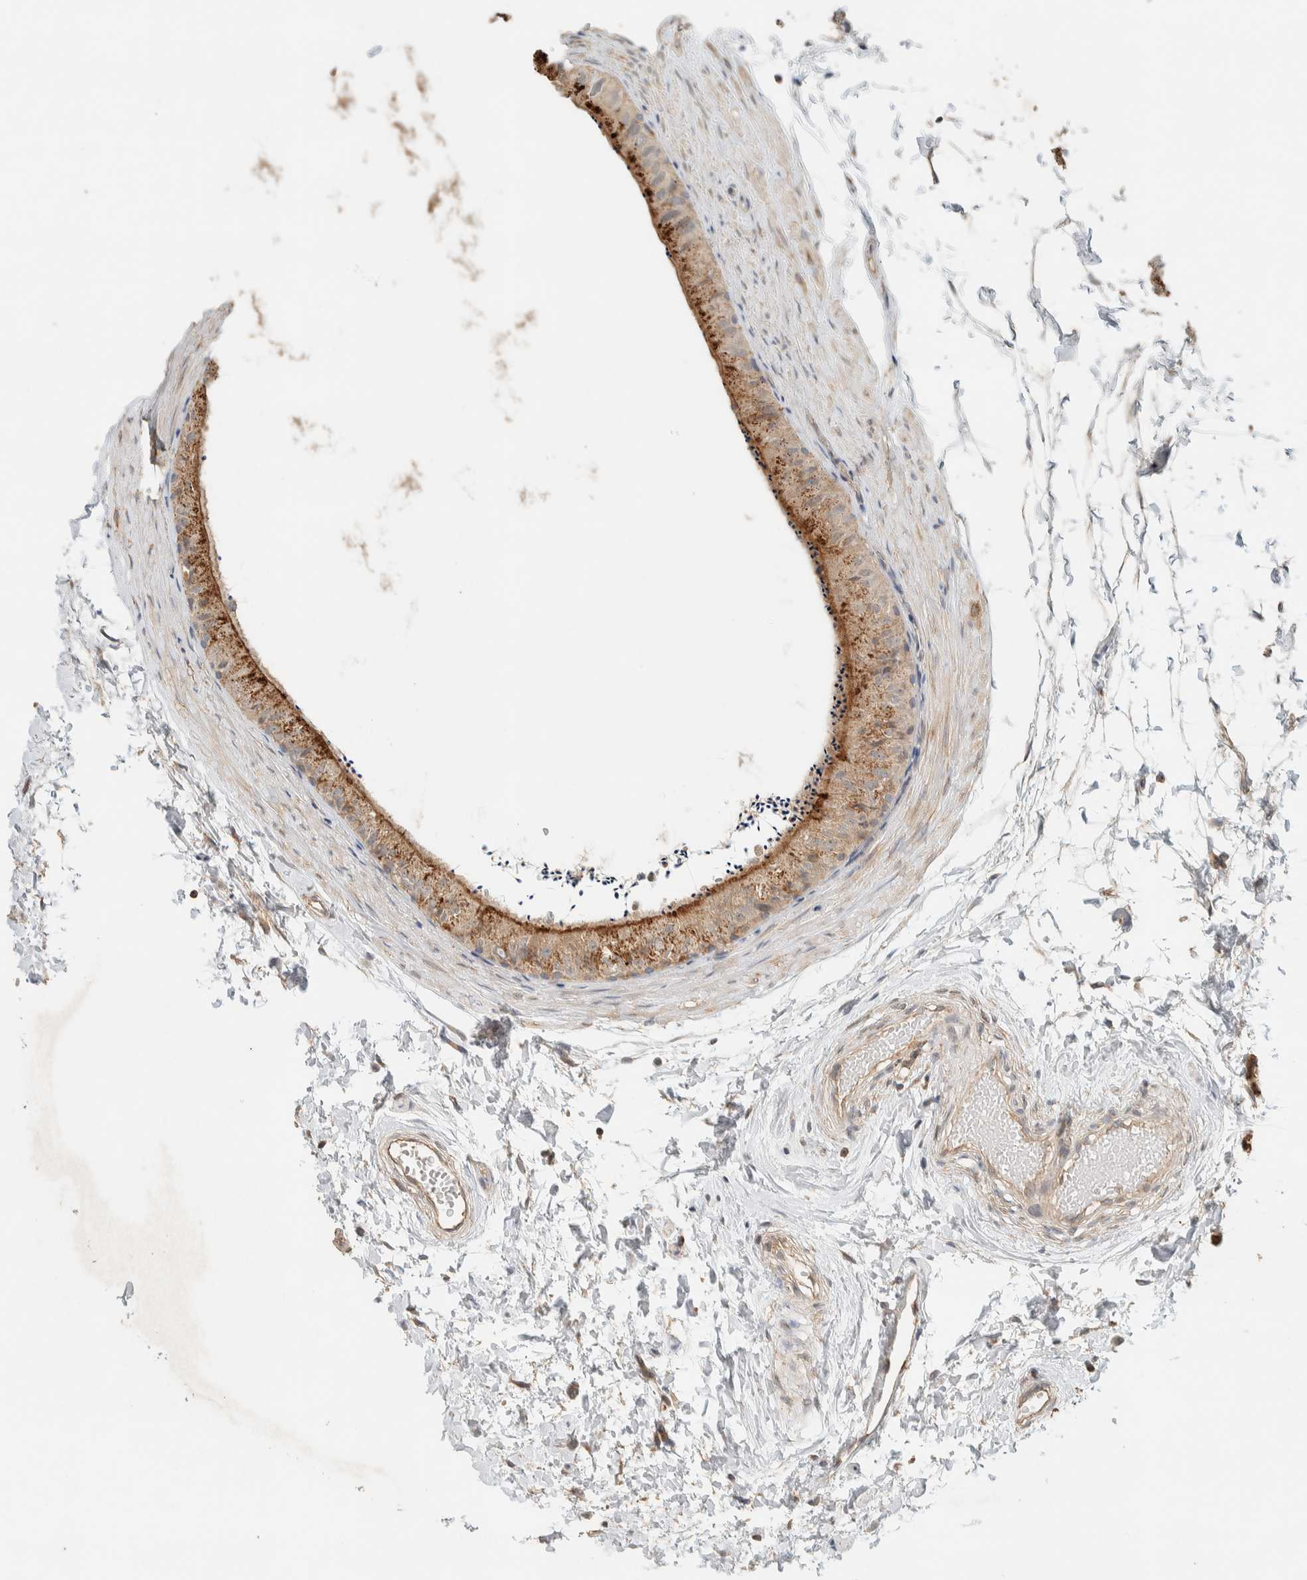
{"staining": {"intensity": "moderate", "quantity": ">75%", "location": "cytoplasmic/membranous"}, "tissue": "epididymis", "cell_type": "Glandular cells", "image_type": "normal", "snomed": [{"axis": "morphology", "description": "Normal tissue, NOS"}, {"axis": "topography", "description": "Epididymis"}], "caption": "IHC histopathology image of normal epididymis: human epididymis stained using IHC reveals medium levels of moderate protein expression localized specifically in the cytoplasmic/membranous of glandular cells, appearing as a cytoplasmic/membranous brown color.", "gene": "RAB11FIP1", "patient": {"sex": "male", "age": 56}}